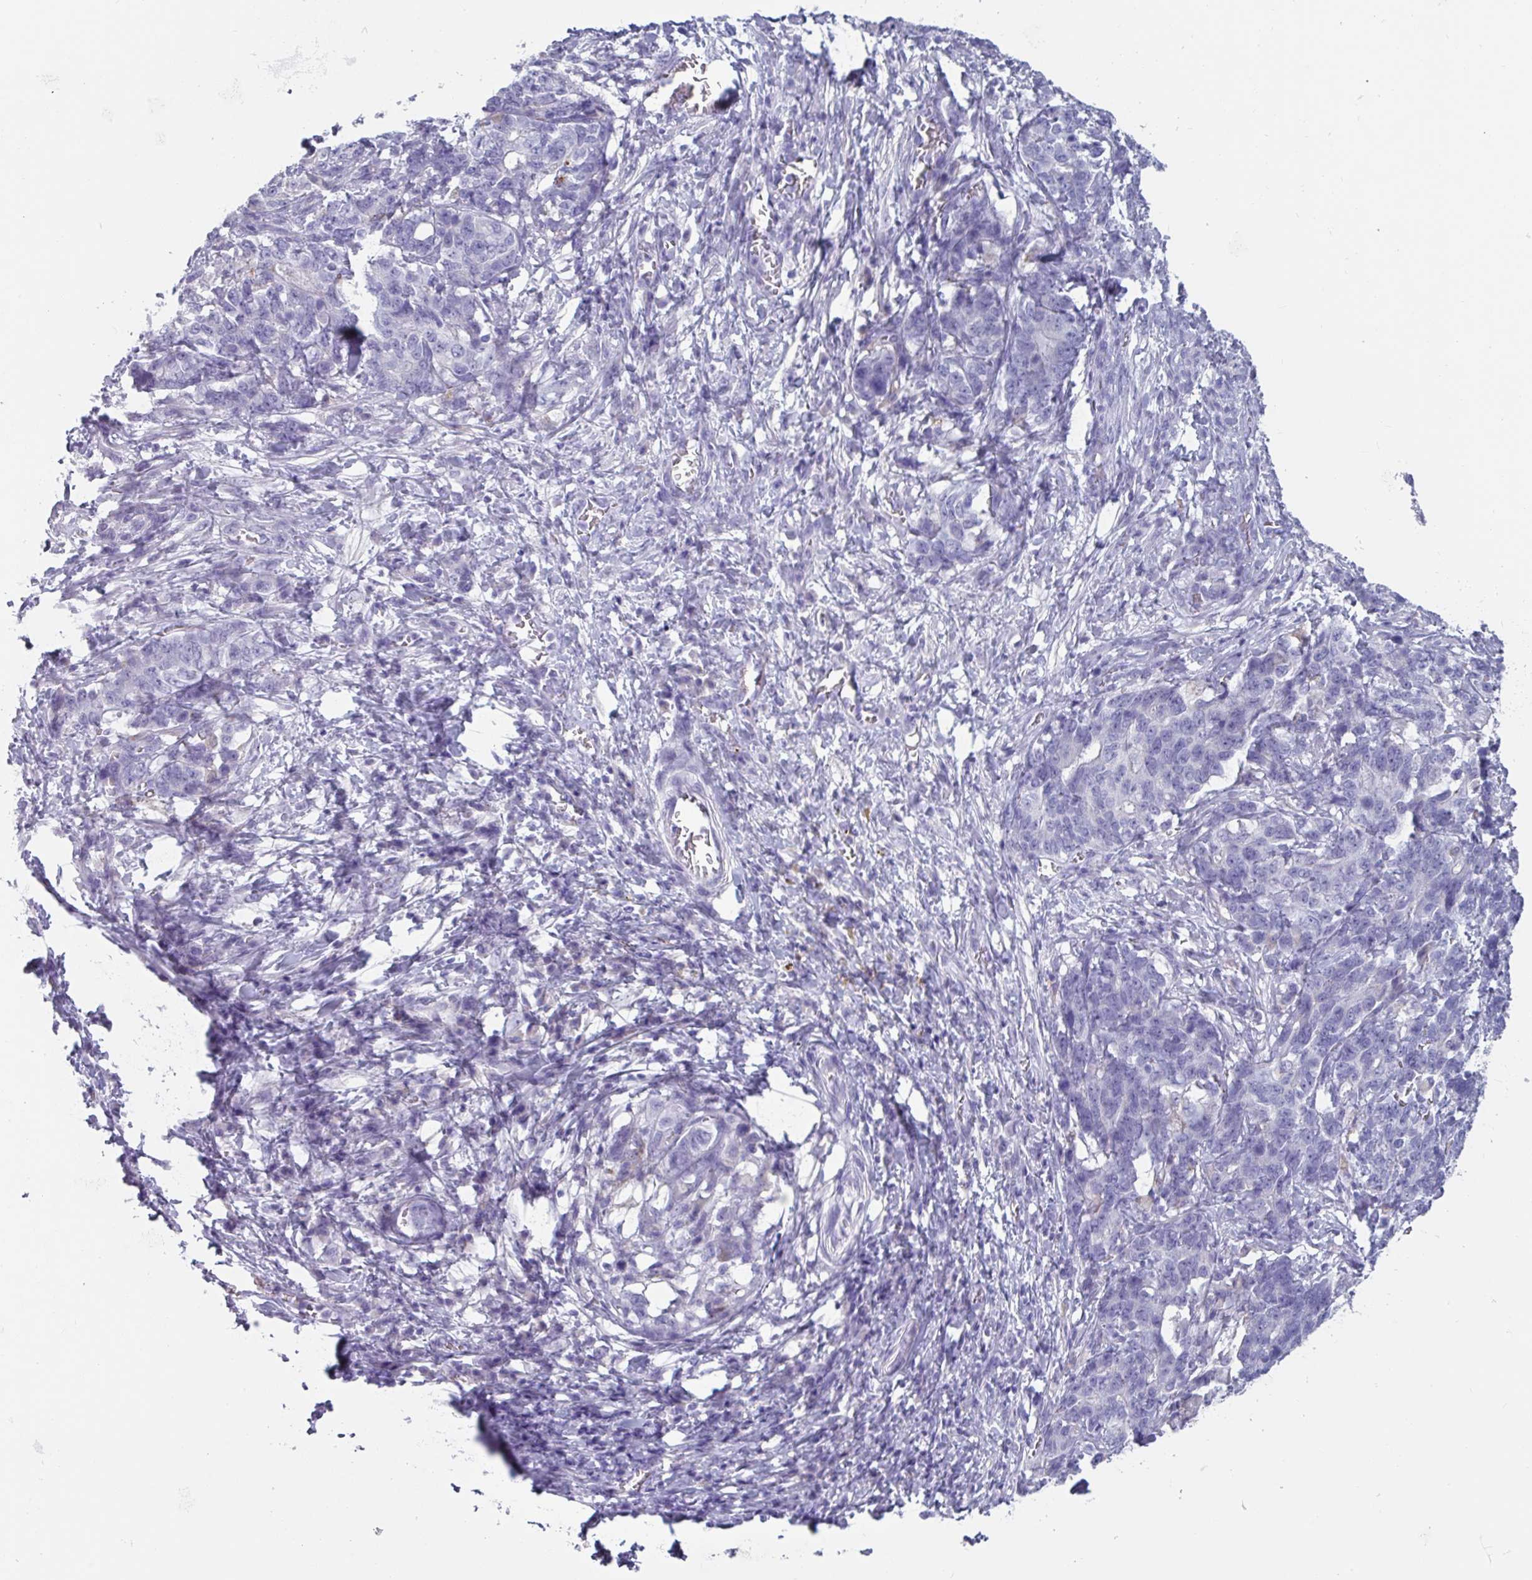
{"staining": {"intensity": "negative", "quantity": "none", "location": "none"}, "tissue": "stomach cancer", "cell_type": "Tumor cells", "image_type": "cancer", "snomed": [{"axis": "morphology", "description": "Normal tissue, NOS"}, {"axis": "morphology", "description": "Adenocarcinoma, NOS"}, {"axis": "topography", "description": "Stomach"}], "caption": "Immunohistochemistry (IHC) image of stomach cancer stained for a protein (brown), which demonstrates no expression in tumor cells.", "gene": "OR2T10", "patient": {"sex": "female", "age": 64}}